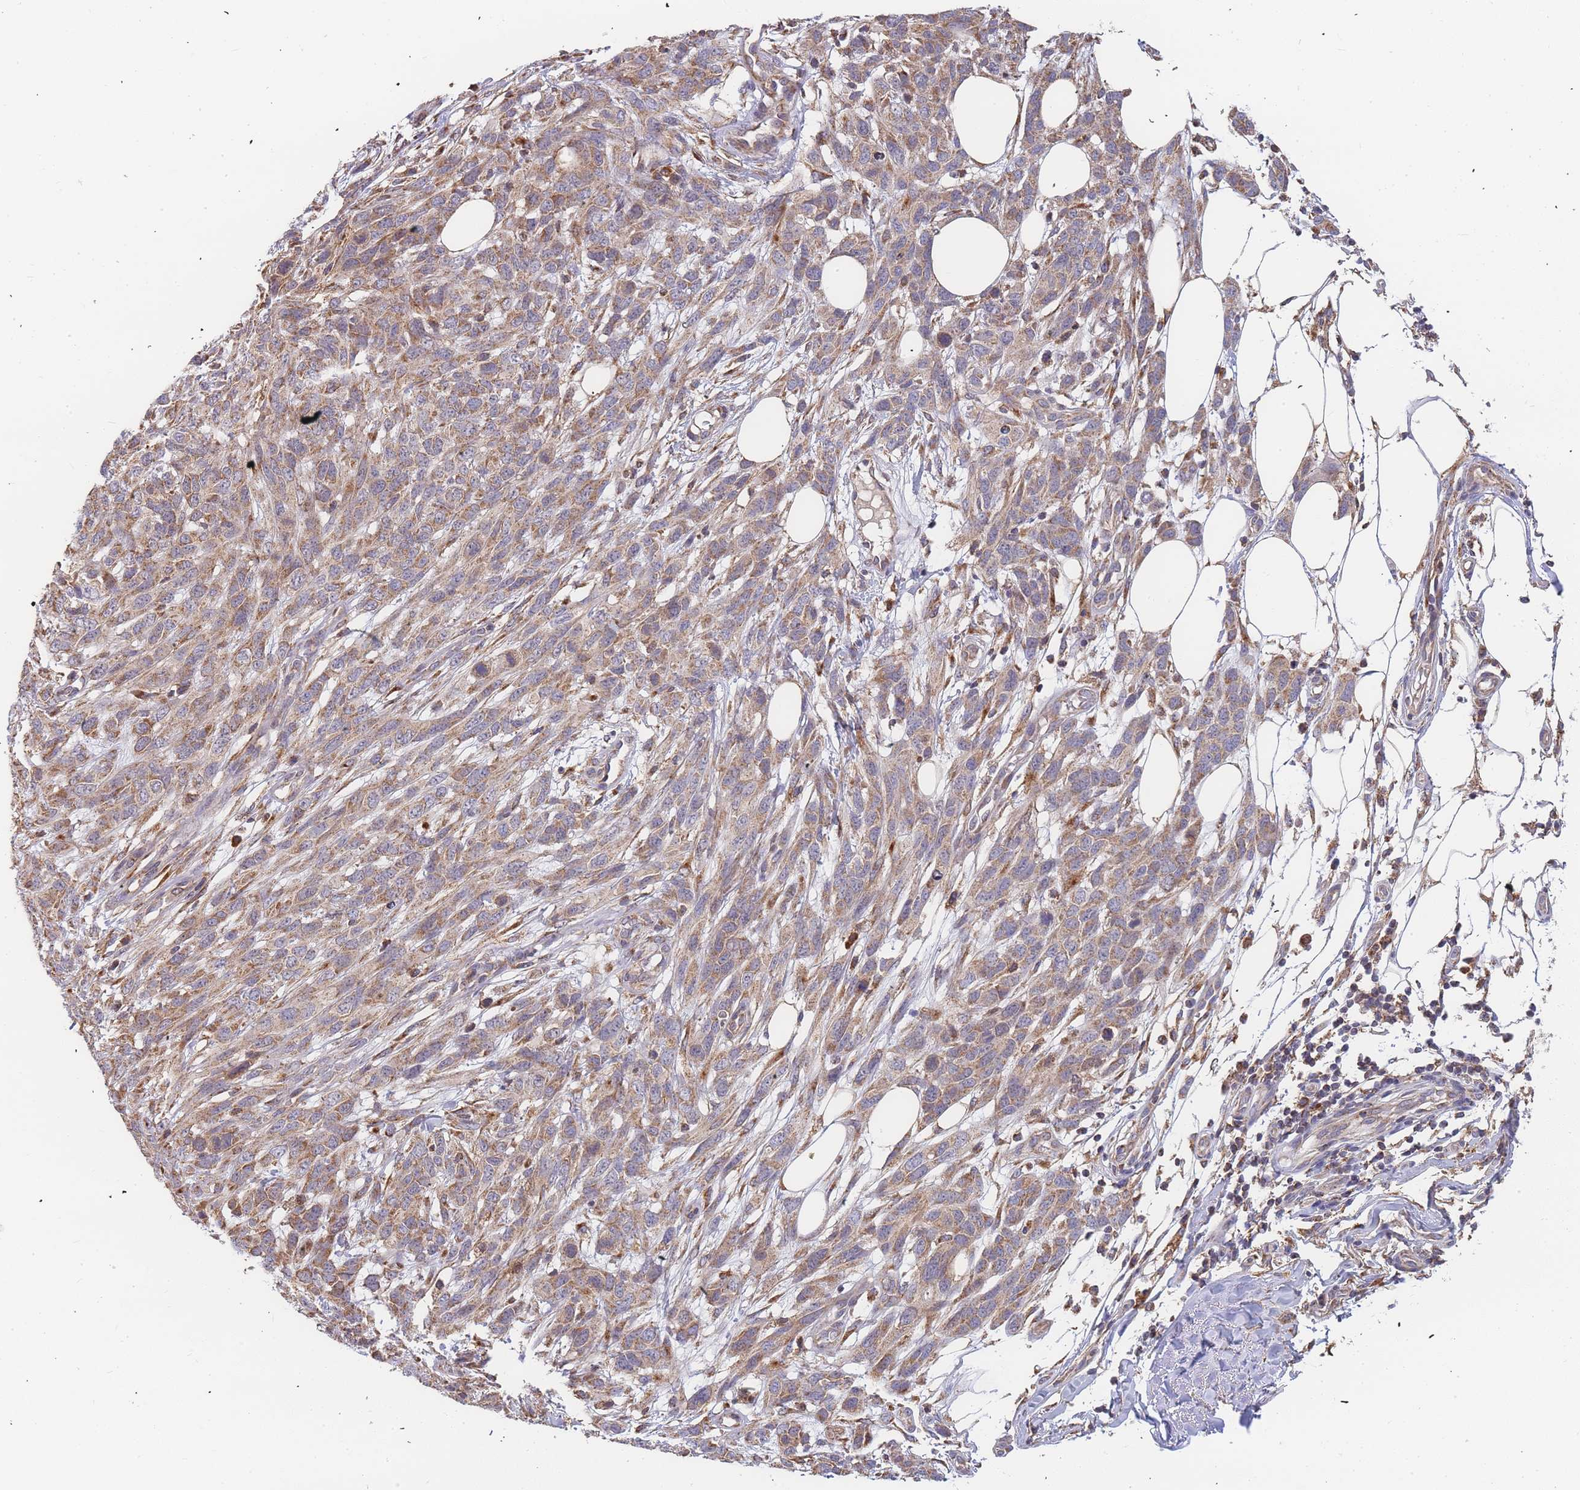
{"staining": {"intensity": "moderate", "quantity": ">75%", "location": "cytoplasmic/membranous"}, "tissue": "melanoma", "cell_type": "Tumor cells", "image_type": "cancer", "snomed": [{"axis": "morphology", "description": "Normal morphology"}, {"axis": "morphology", "description": "Malignant melanoma, NOS"}, {"axis": "topography", "description": "Skin"}], "caption": "This is an image of immunohistochemistry staining of malignant melanoma, which shows moderate positivity in the cytoplasmic/membranous of tumor cells.", "gene": "ADCY9", "patient": {"sex": "female", "age": 72}}